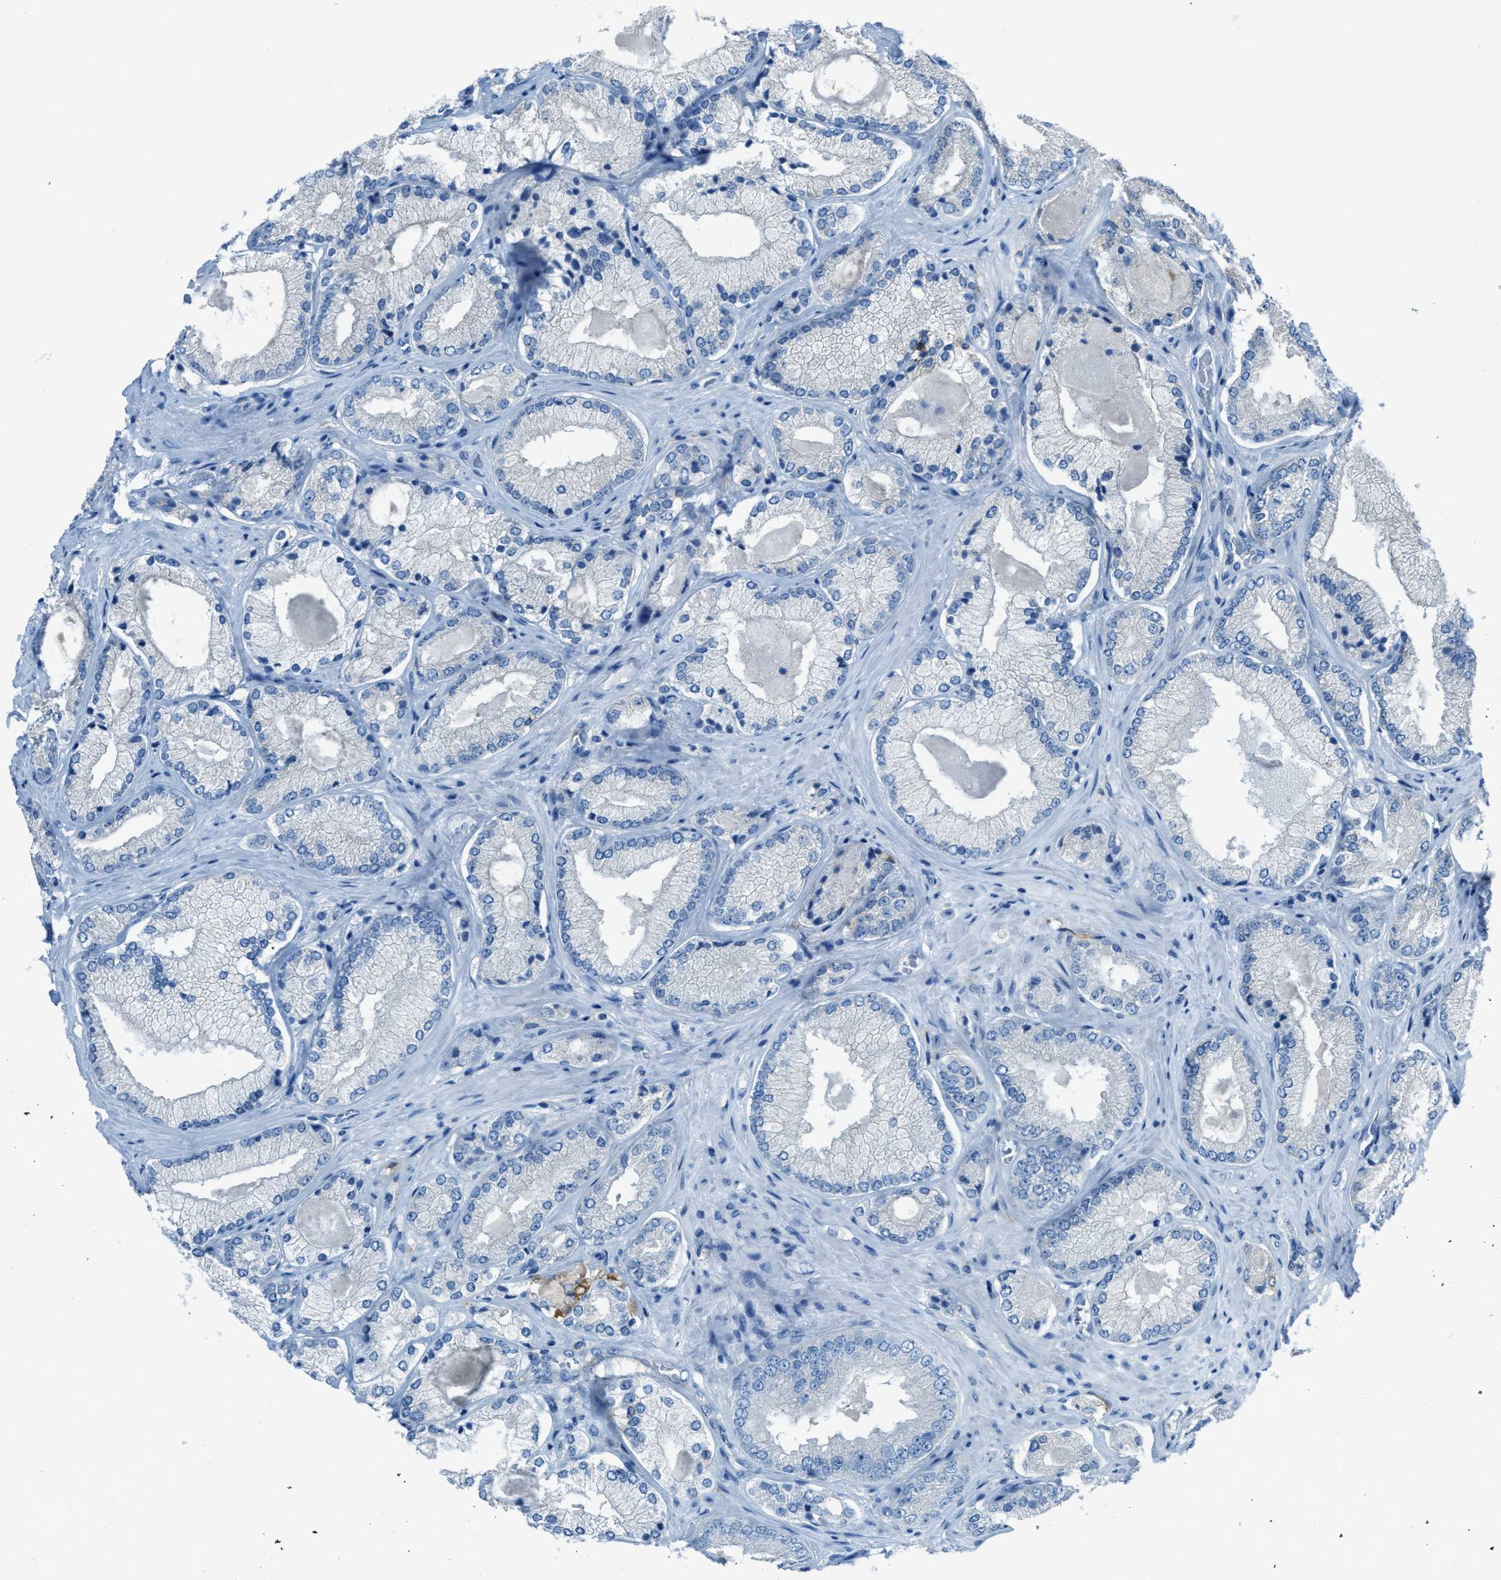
{"staining": {"intensity": "negative", "quantity": "none", "location": "none"}, "tissue": "prostate cancer", "cell_type": "Tumor cells", "image_type": "cancer", "snomed": [{"axis": "morphology", "description": "Adenocarcinoma, Low grade"}, {"axis": "topography", "description": "Prostate"}], "caption": "Tumor cells show no significant expression in prostate cancer (low-grade adenocarcinoma).", "gene": "MATCAP2", "patient": {"sex": "male", "age": 65}}